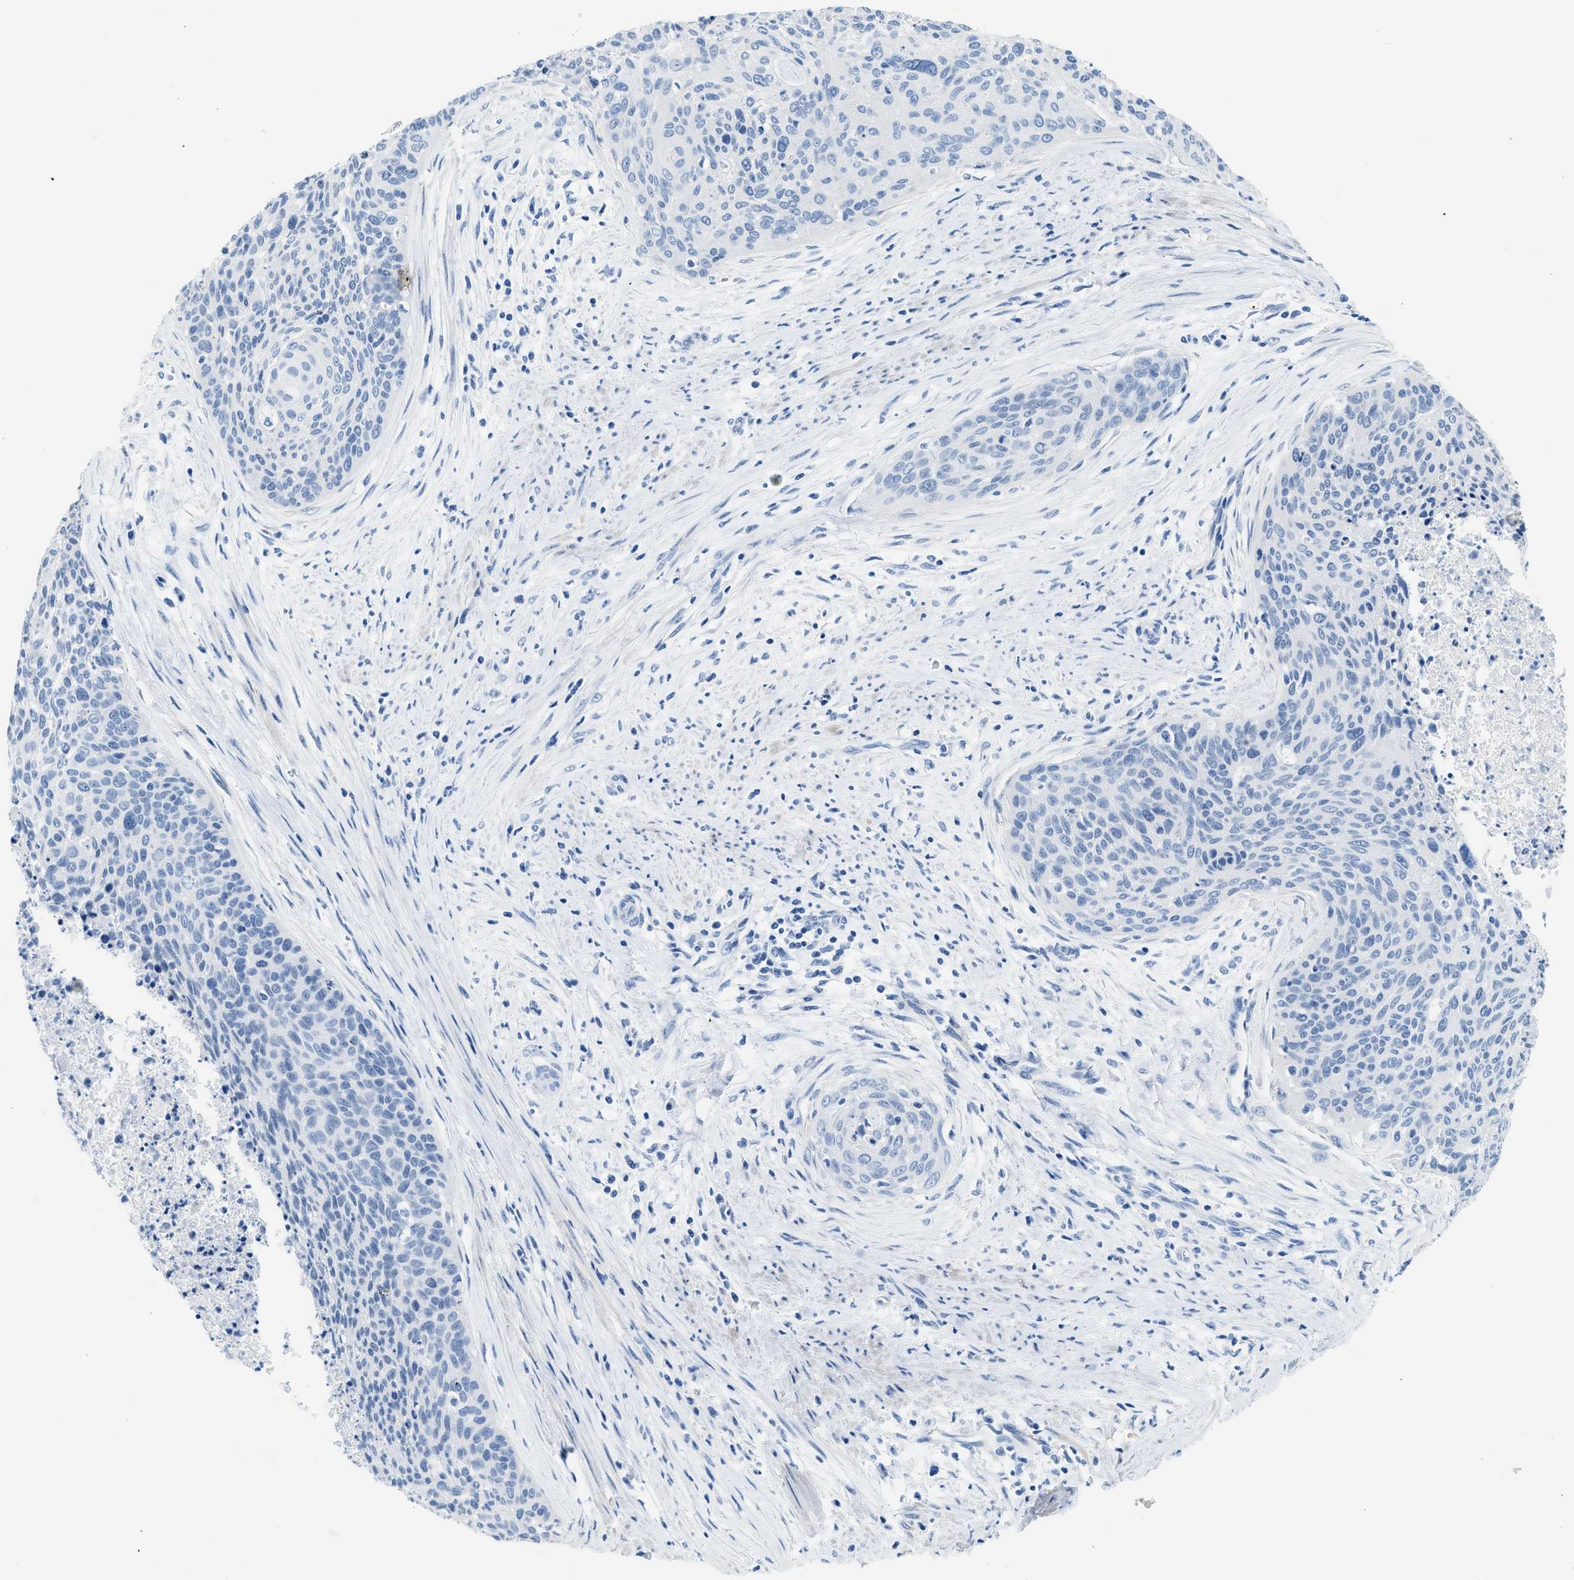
{"staining": {"intensity": "negative", "quantity": "none", "location": "none"}, "tissue": "cervical cancer", "cell_type": "Tumor cells", "image_type": "cancer", "snomed": [{"axis": "morphology", "description": "Squamous cell carcinoma, NOS"}, {"axis": "topography", "description": "Cervix"}], "caption": "Image shows no significant protein positivity in tumor cells of cervical cancer. (Immunohistochemistry (ihc), brightfield microscopy, high magnification).", "gene": "SPAM1", "patient": {"sex": "female", "age": 55}}